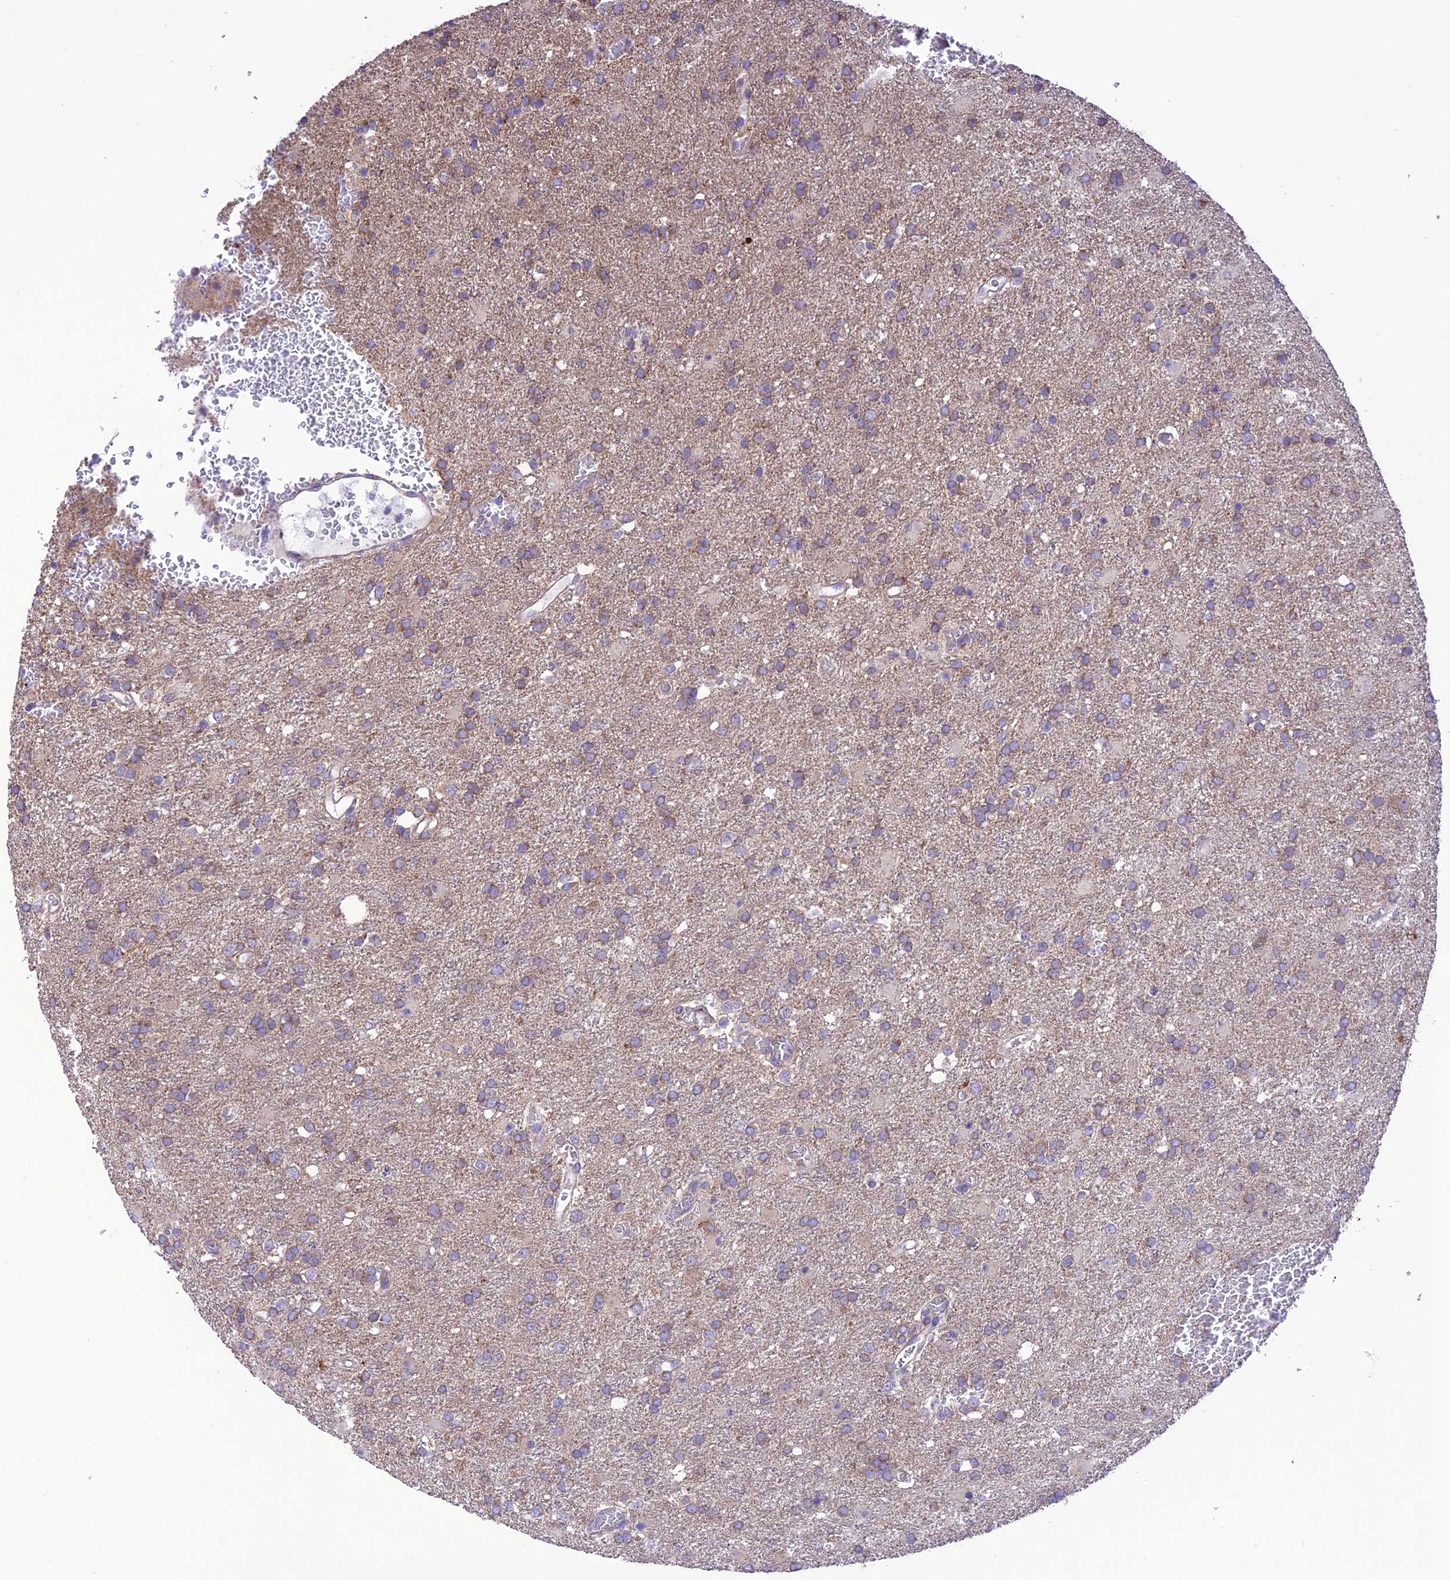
{"staining": {"intensity": "weak", "quantity": ">75%", "location": "cytoplasmic/membranous"}, "tissue": "glioma", "cell_type": "Tumor cells", "image_type": "cancer", "snomed": [{"axis": "morphology", "description": "Glioma, malignant, High grade"}, {"axis": "topography", "description": "Brain"}], "caption": "High-power microscopy captured an immunohistochemistry histopathology image of malignant glioma (high-grade), revealing weak cytoplasmic/membranous expression in about >75% of tumor cells.", "gene": "MAP3K12", "patient": {"sex": "female", "age": 74}}